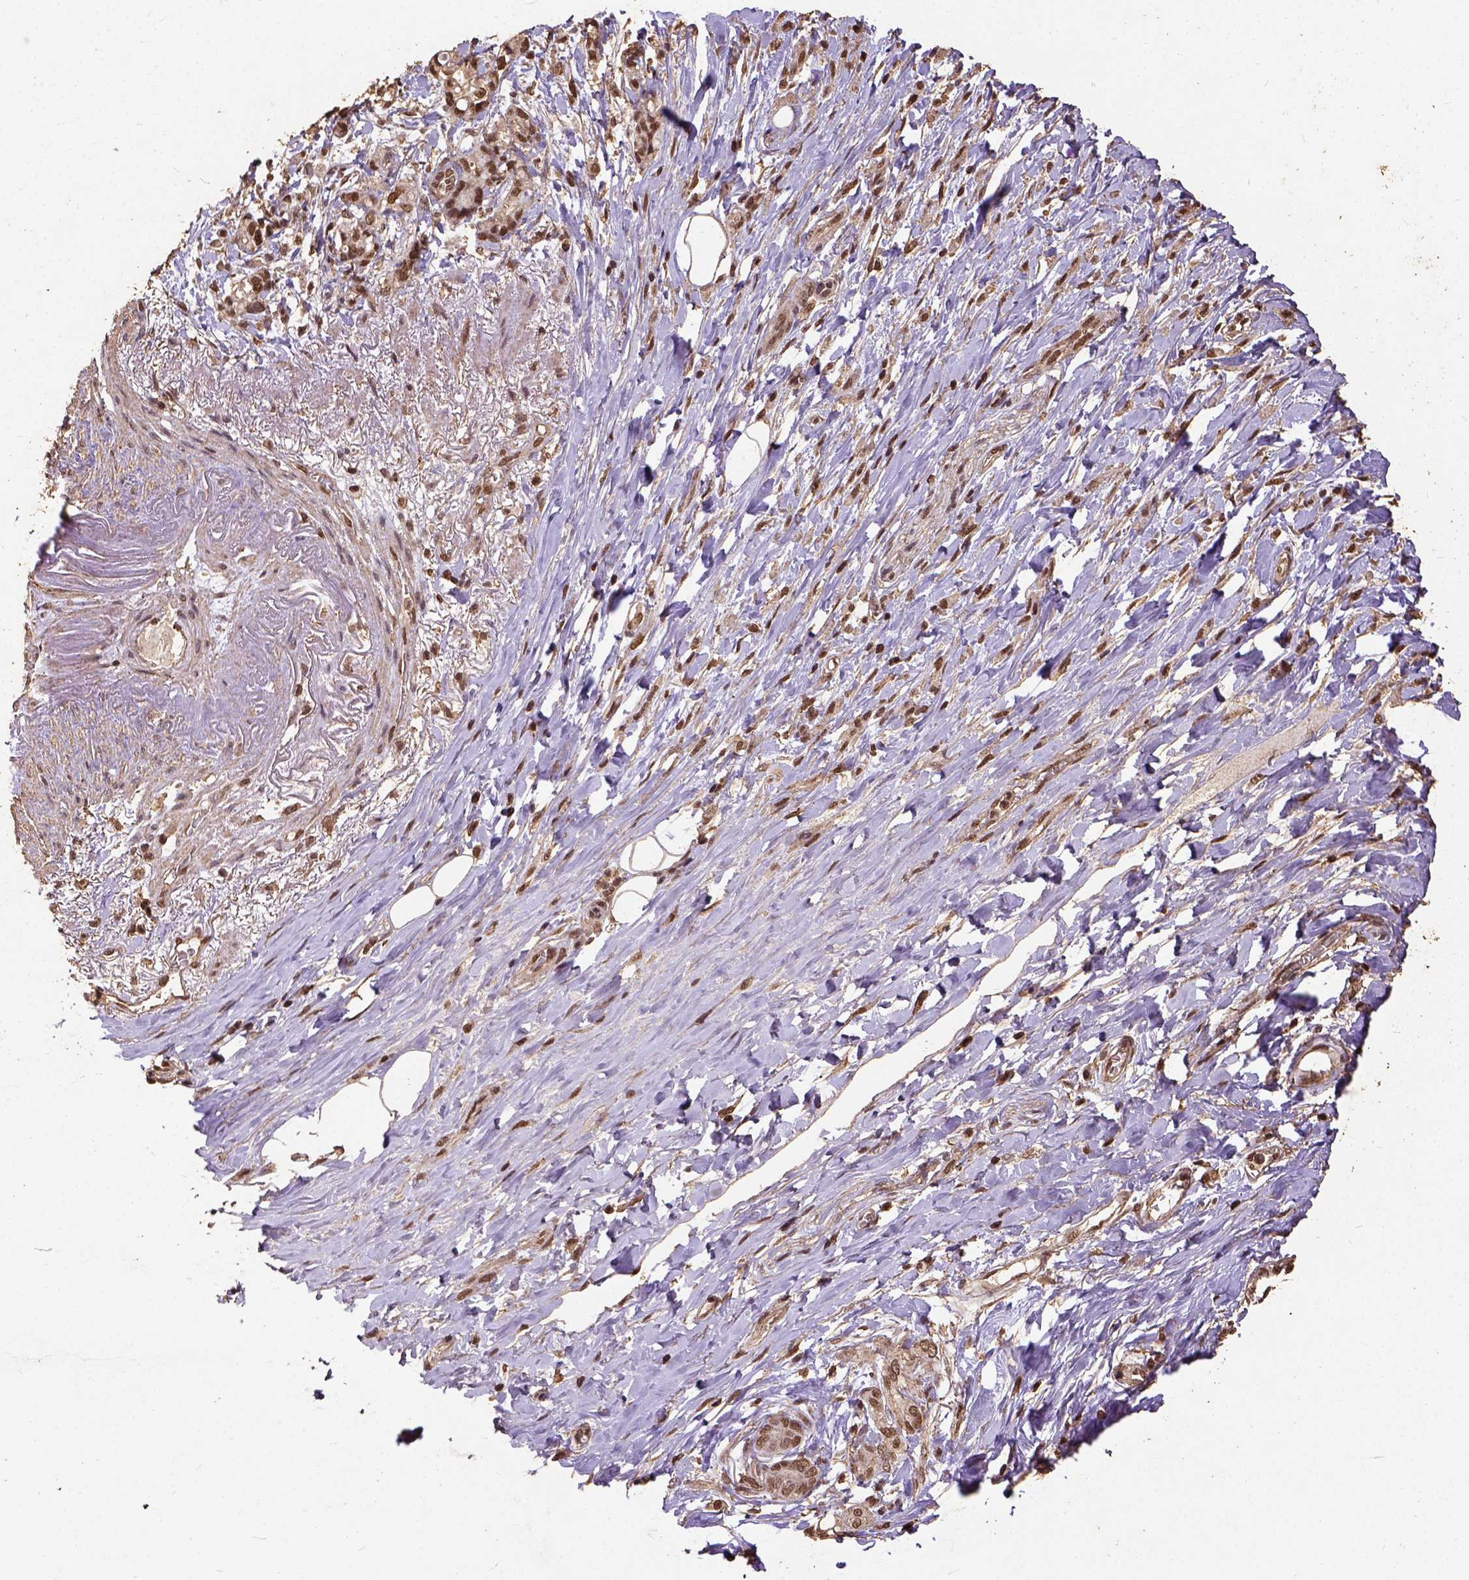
{"staining": {"intensity": "moderate", "quantity": ">75%", "location": "nuclear"}, "tissue": "stomach cancer", "cell_type": "Tumor cells", "image_type": "cancer", "snomed": [{"axis": "morphology", "description": "Adenocarcinoma, NOS"}, {"axis": "topography", "description": "Stomach"}], "caption": "Immunohistochemistry (IHC) (DAB (3,3'-diaminobenzidine)) staining of human stomach cancer (adenocarcinoma) reveals moderate nuclear protein positivity in about >75% of tumor cells.", "gene": "NACC1", "patient": {"sex": "female", "age": 84}}